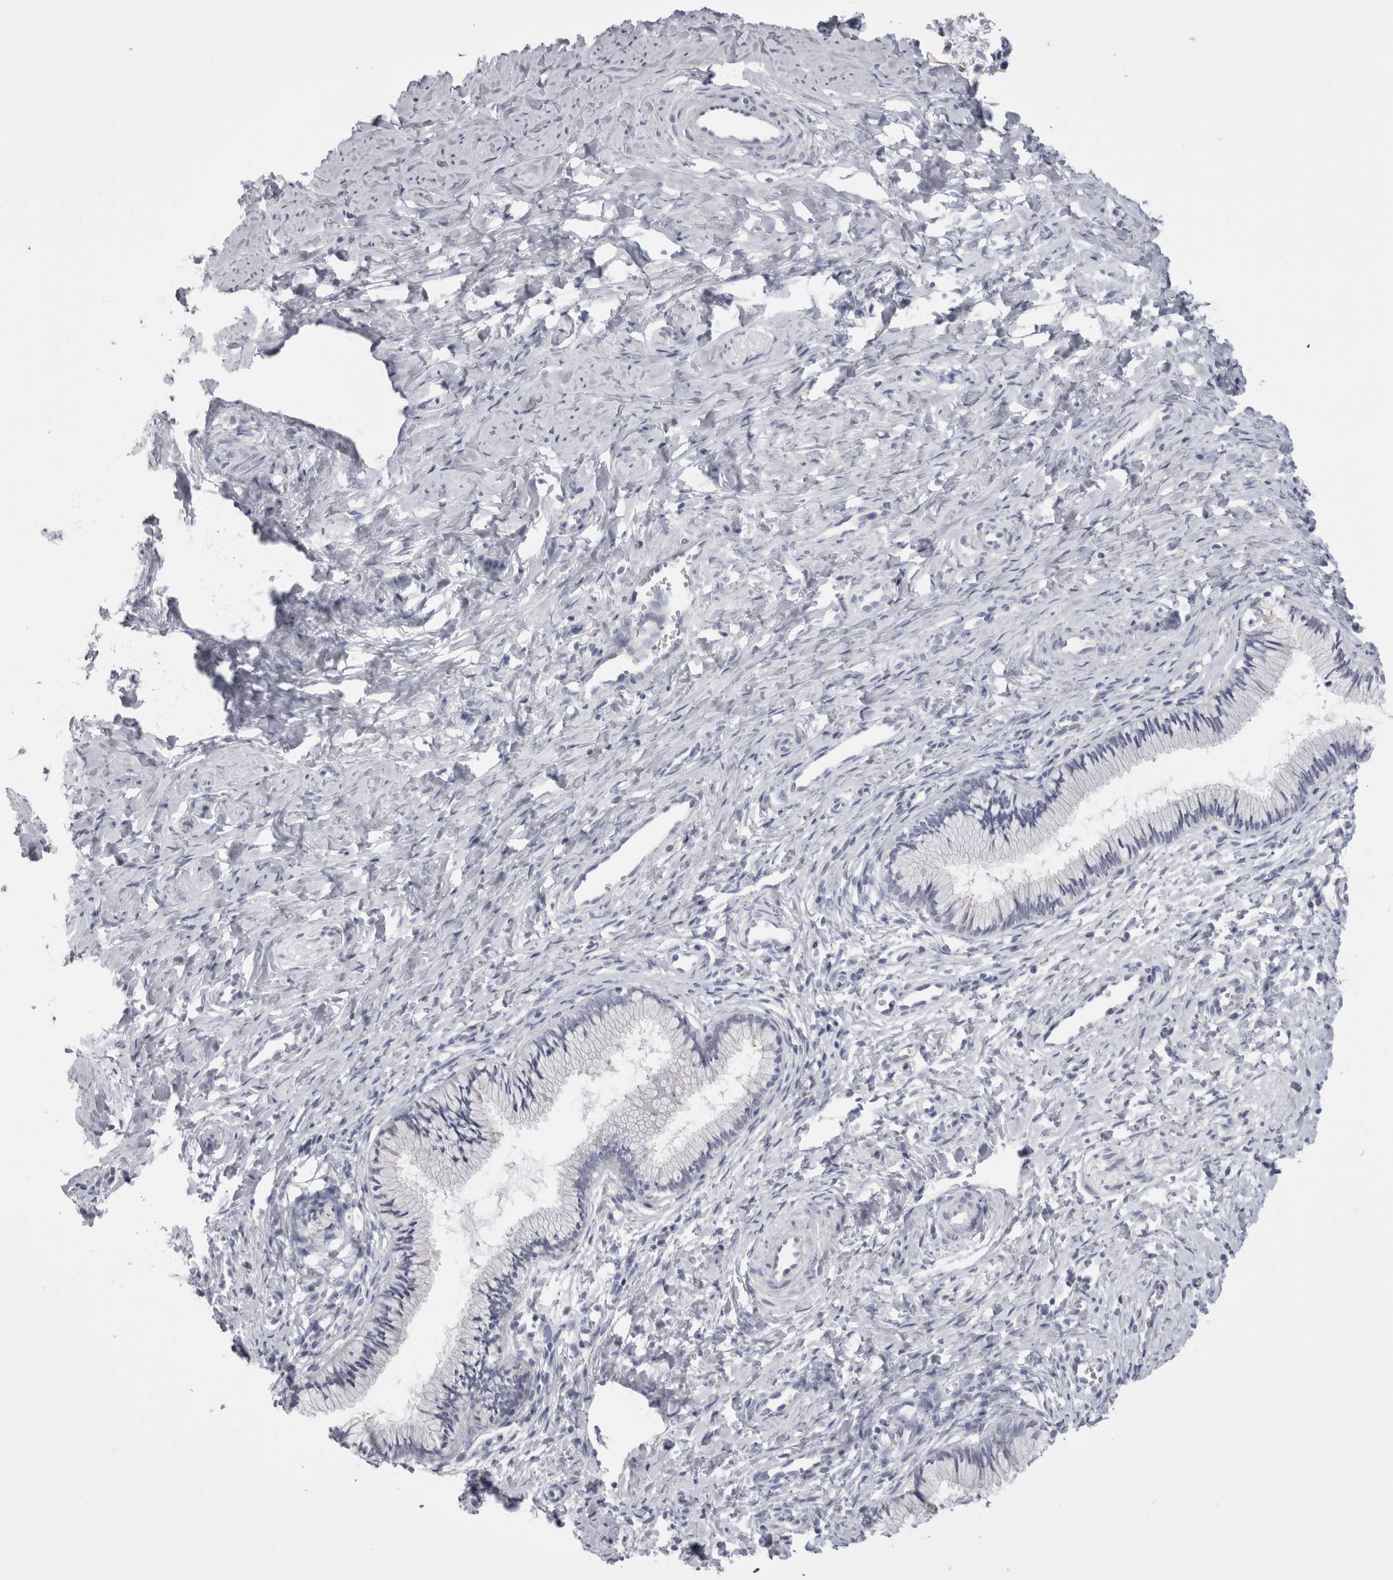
{"staining": {"intensity": "negative", "quantity": "none", "location": "none"}, "tissue": "cervix", "cell_type": "Glandular cells", "image_type": "normal", "snomed": [{"axis": "morphology", "description": "Normal tissue, NOS"}, {"axis": "topography", "description": "Cervix"}], "caption": "Immunohistochemical staining of unremarkable human cervix reveals no significant staining in glandular cells.", "gene": "SUCNR1", "patient": {"sex": "female", "age": 27}}